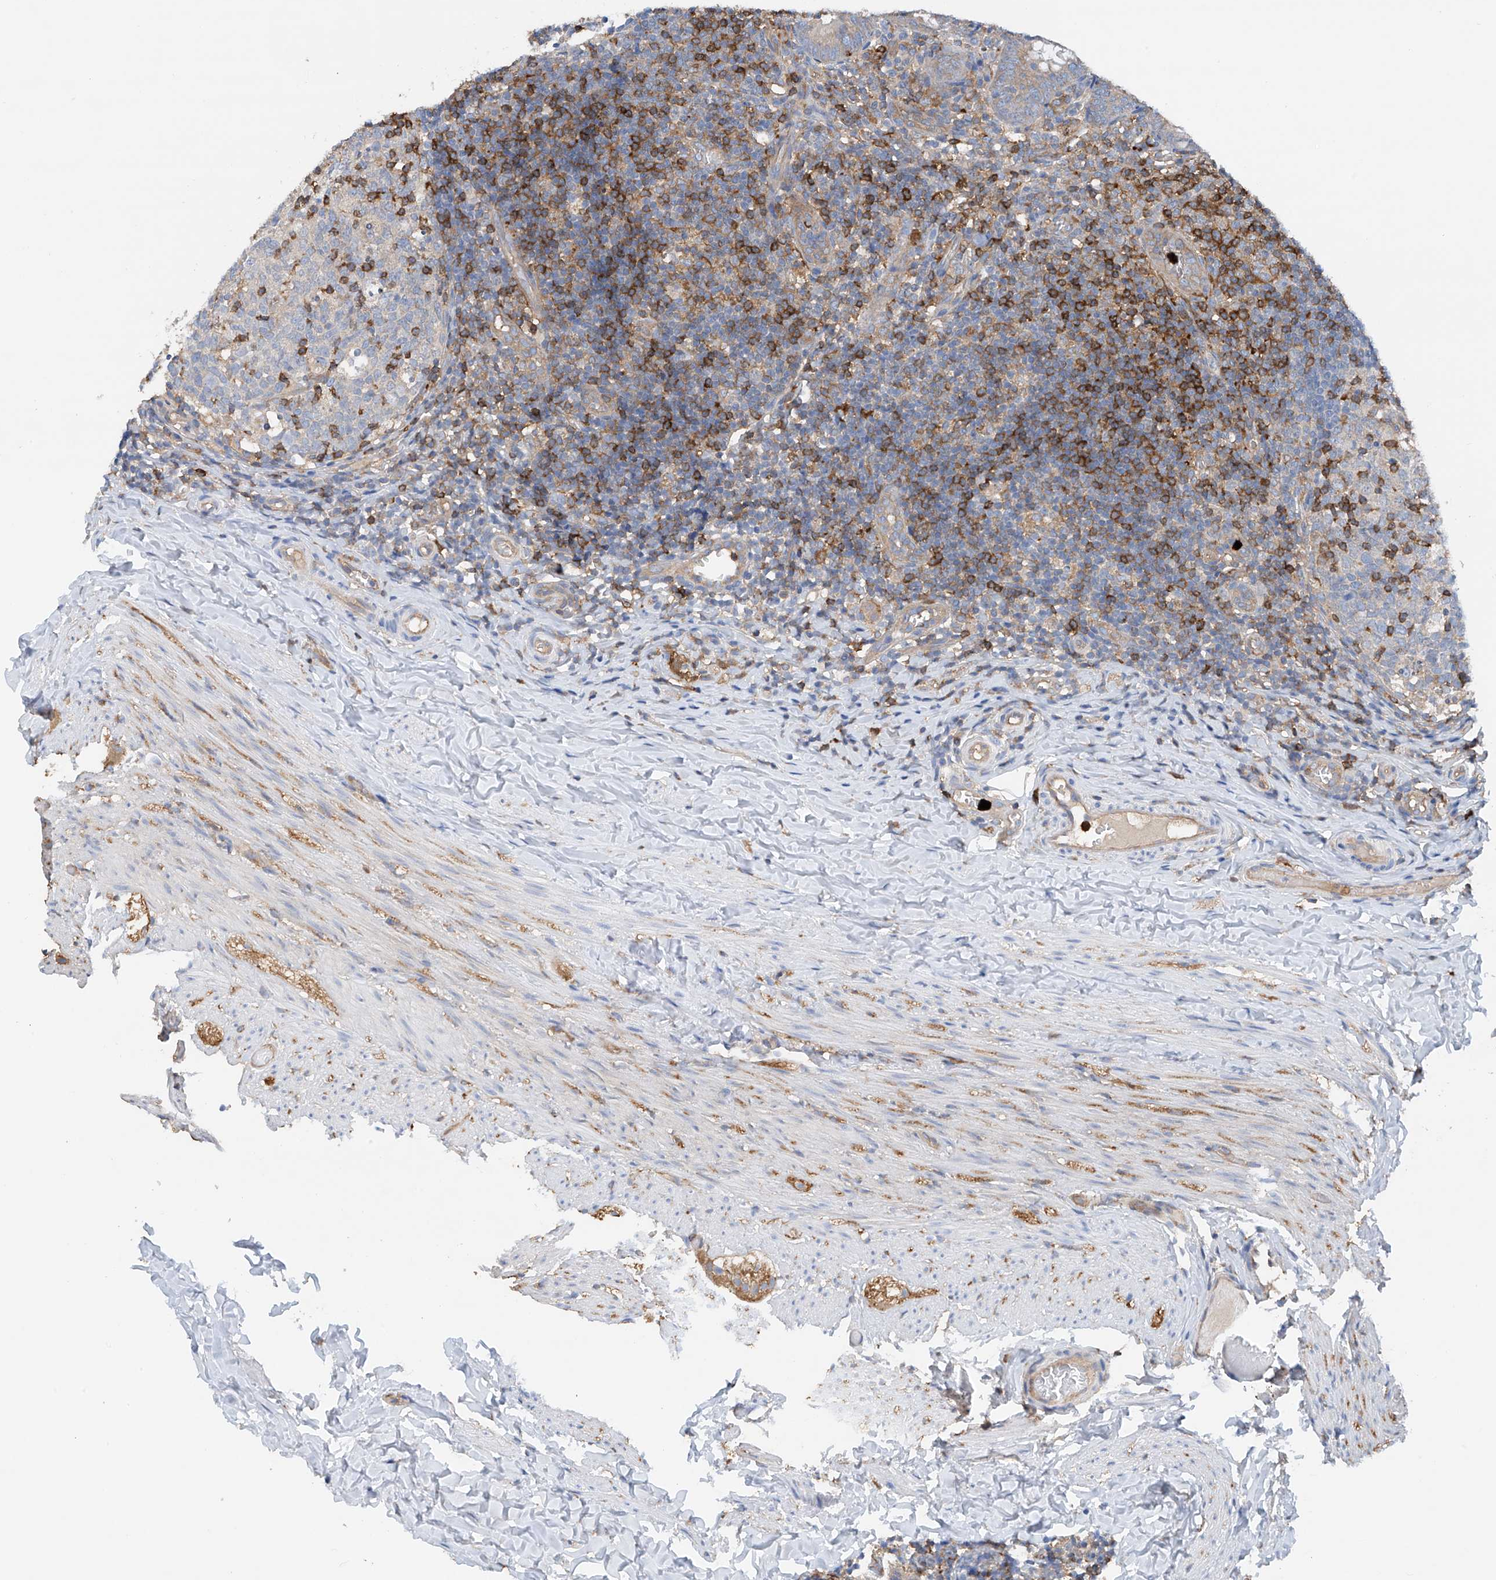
{"staining": {"intensity": "weak", "quantity": "<25%", "location": "cytoplasmic/membranous"}, "tissue": "appendix", "cell_type": "Glandular cells", "image_type": "normal", "snomed": [{"axis": "morphology", "description": "Normal tissue, NOS"}, {"axis": "topography", "description": "Appendix"}], "caption": "This is a photomicrograph of immunohistochemistry (IHC) staining of normal appendix, which shows no positivity in glandular cells.", "gene": "PHACTR2", "patient": {"sex": "male", "age": 8}}